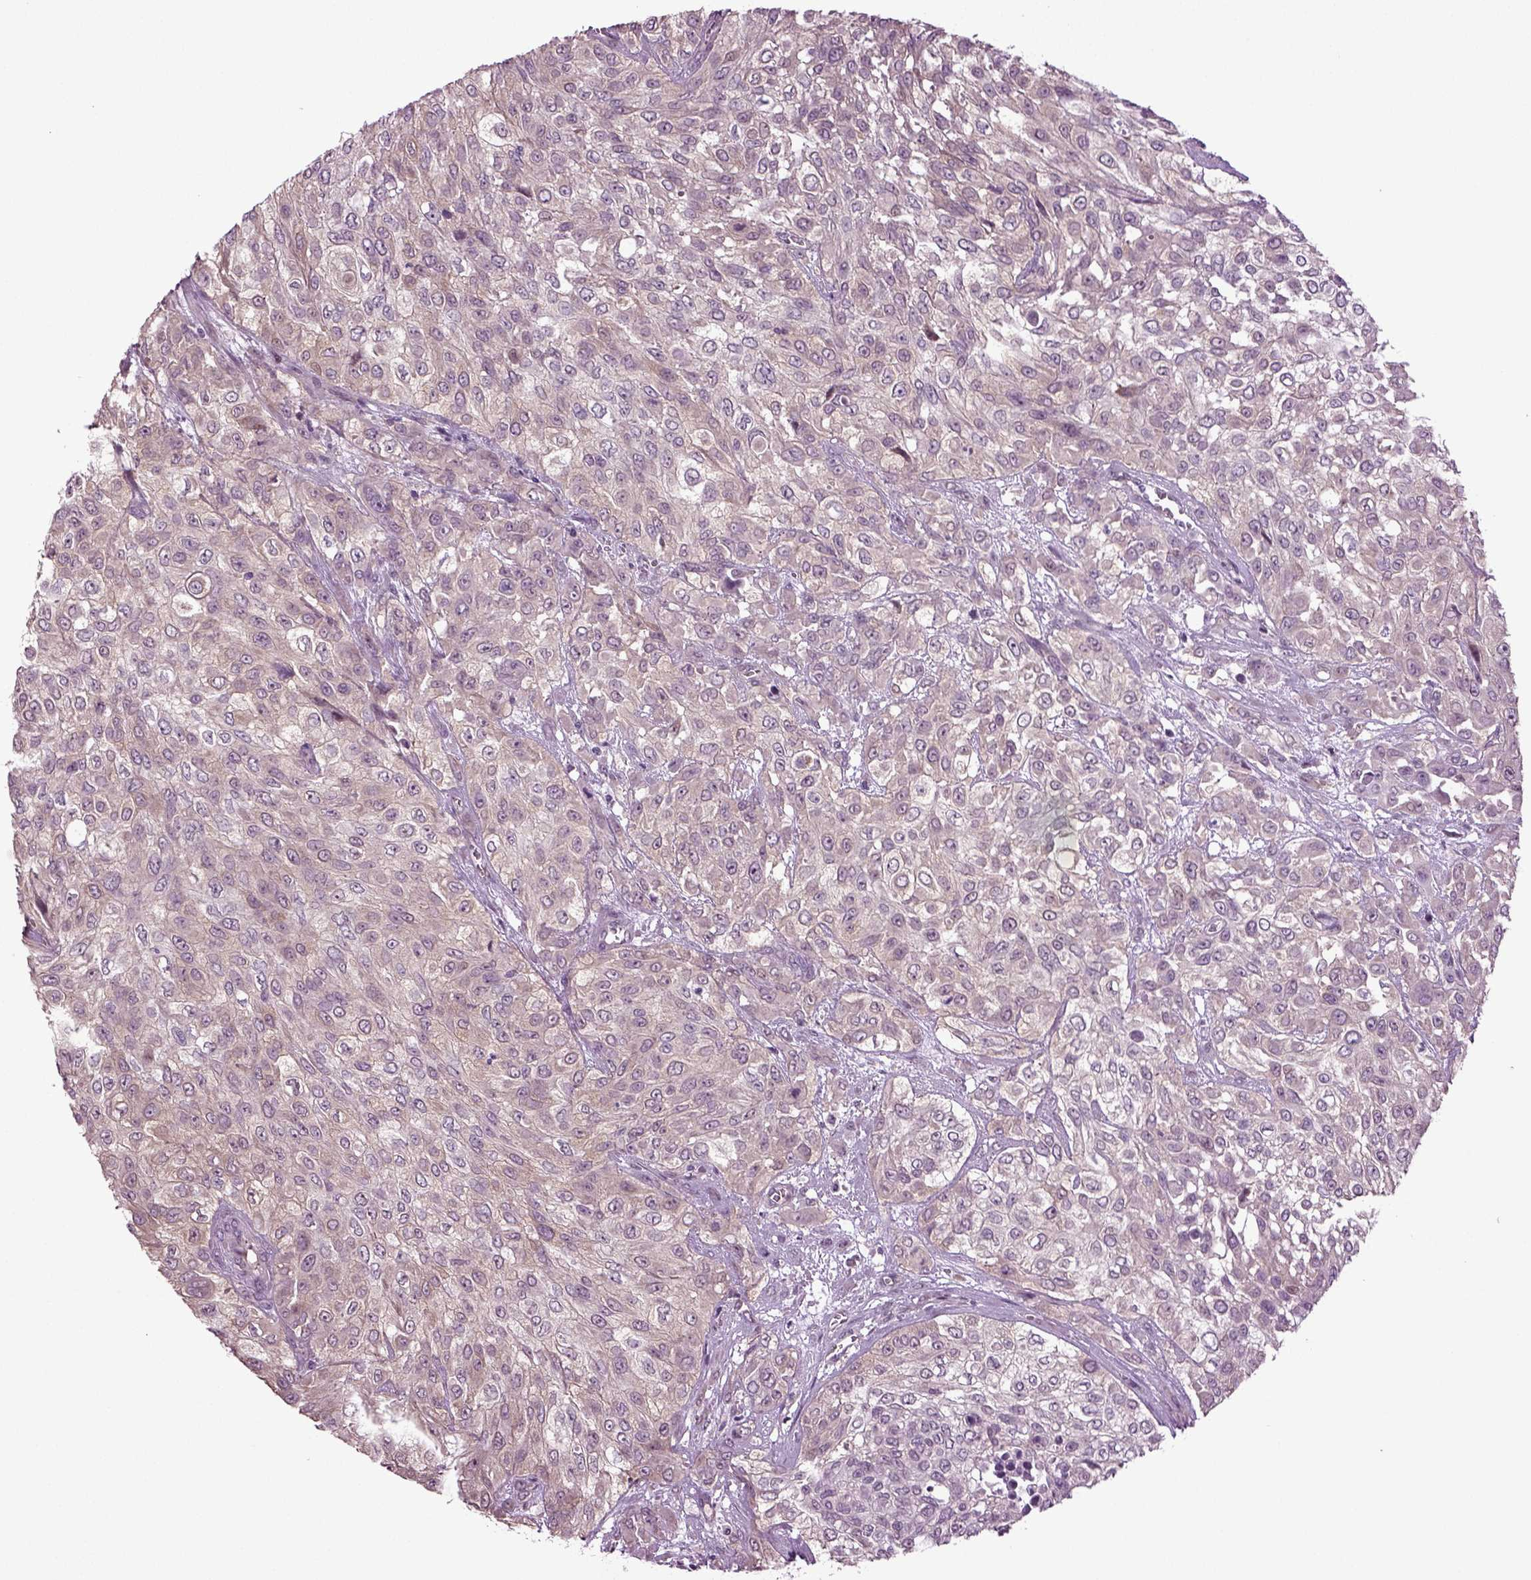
{"staining": {"intensity": "weak", "quantity": "25%-75%", "location": "cytoplasmic/membranous"}, "tissue": "urothelial cancer", "cell_type": "Tumor cells", "image_type": "cancer", "snomed": [{"axis": "morphology", "description": "Urothelial carcinoma, High grade"}, {"axis": "topography", "description": "Urinary bladder"}], "caption": "This is an image of immunohistochemistry staining of urothelial cancer, which shows weak expression in the cytoplasmic/membranous of tumor cells.", "gene": "PLCH2", "patient": {"sex": "male", "age": 57}}